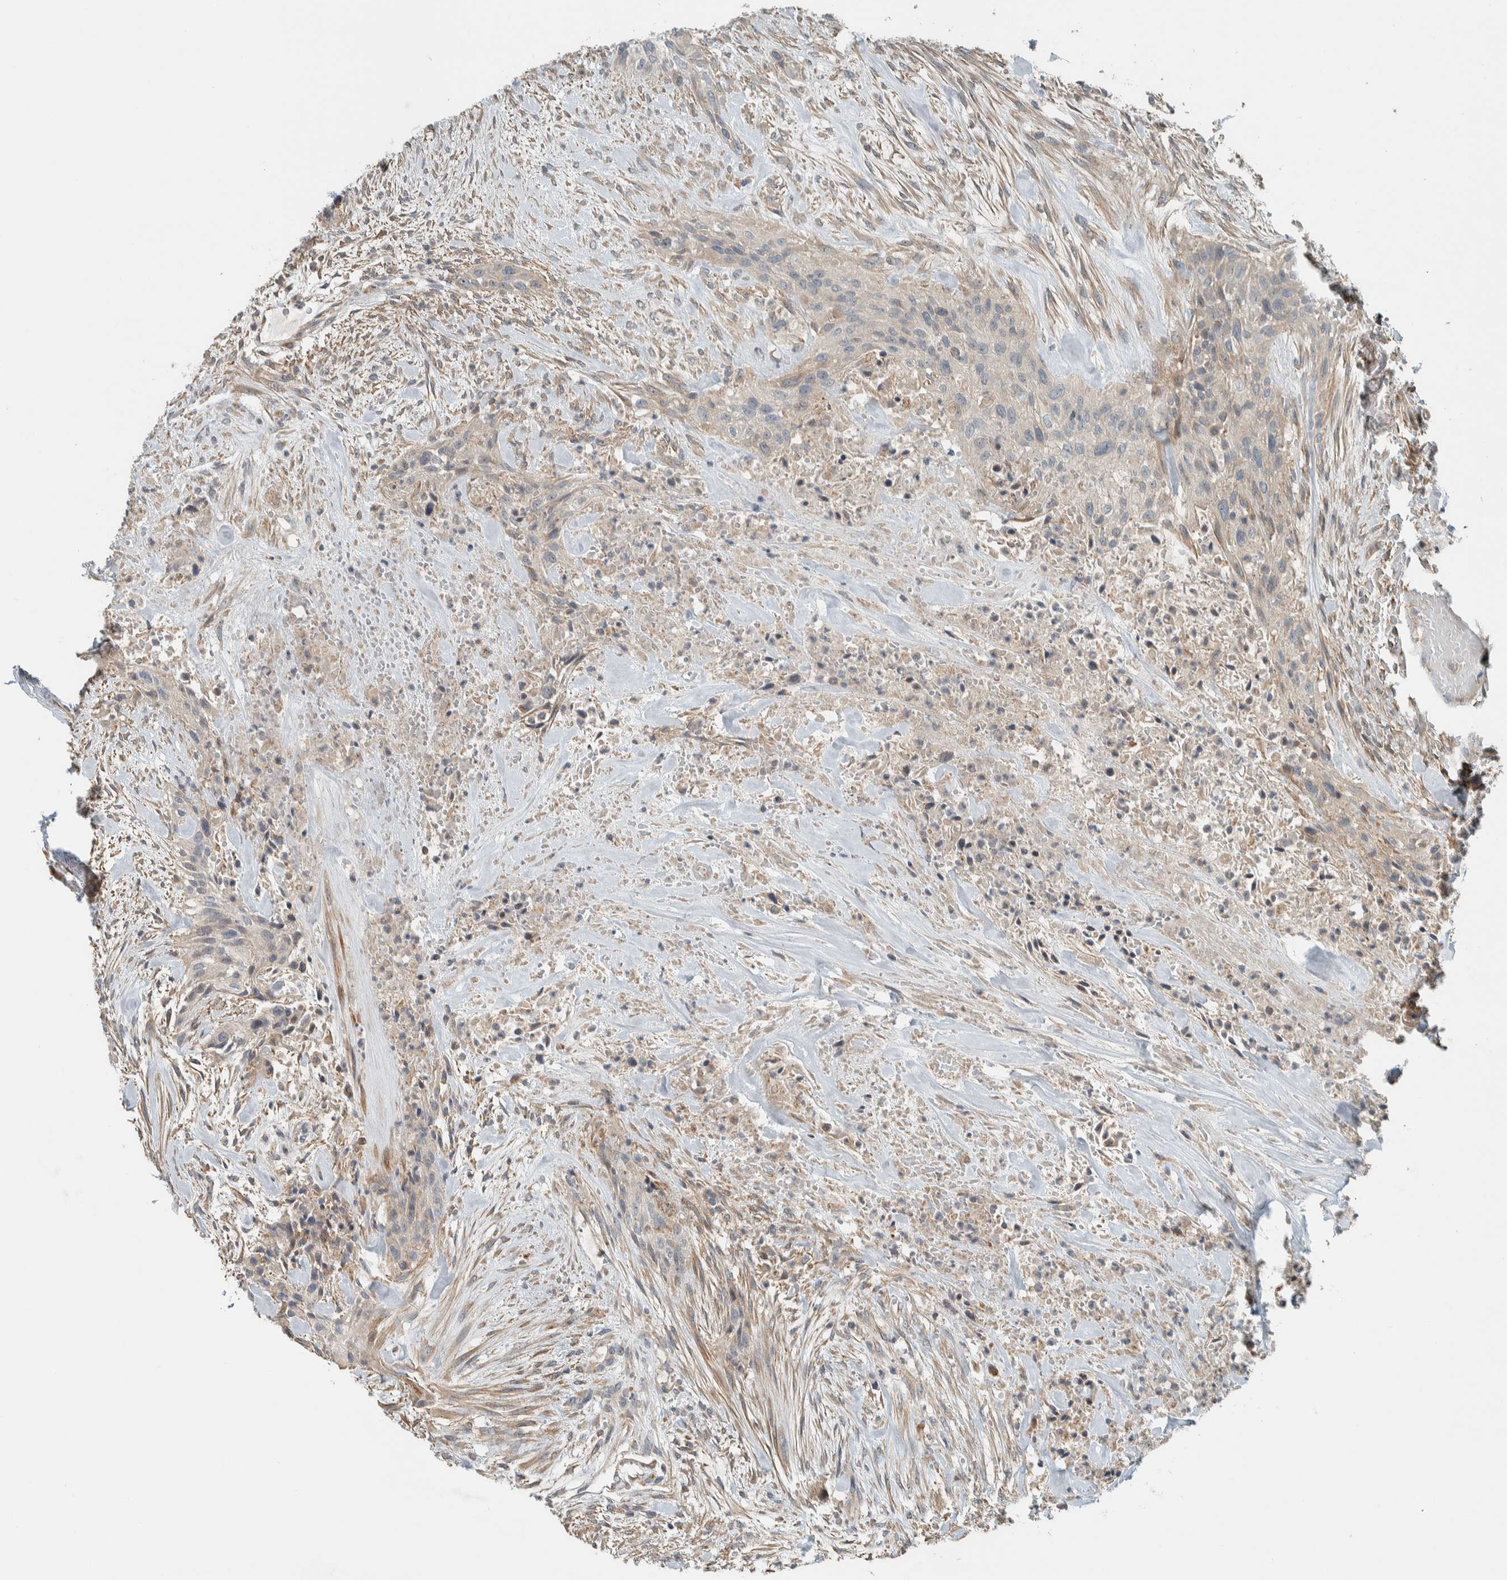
{"staining": {"intensity": "weak", "quantity": "<25%", "location": "cytoplasmic/membranous"}, "tissue": "urothelial cancer", "cell_type": "Tumor cells", "image_type": "cancer", "snomed": [{"axis": "morphology", "description": "Urothelial carcinoma, High grade"}, {"axis": "topography", "description": "Urinary bladder"}], "caption": "This is an immunohistochemistry (IHC) image of human urothelial cancer. There is no expression in tumor cells.", "gene": "SLFN12L", "patient": {"sex": "male", "age": 35}}